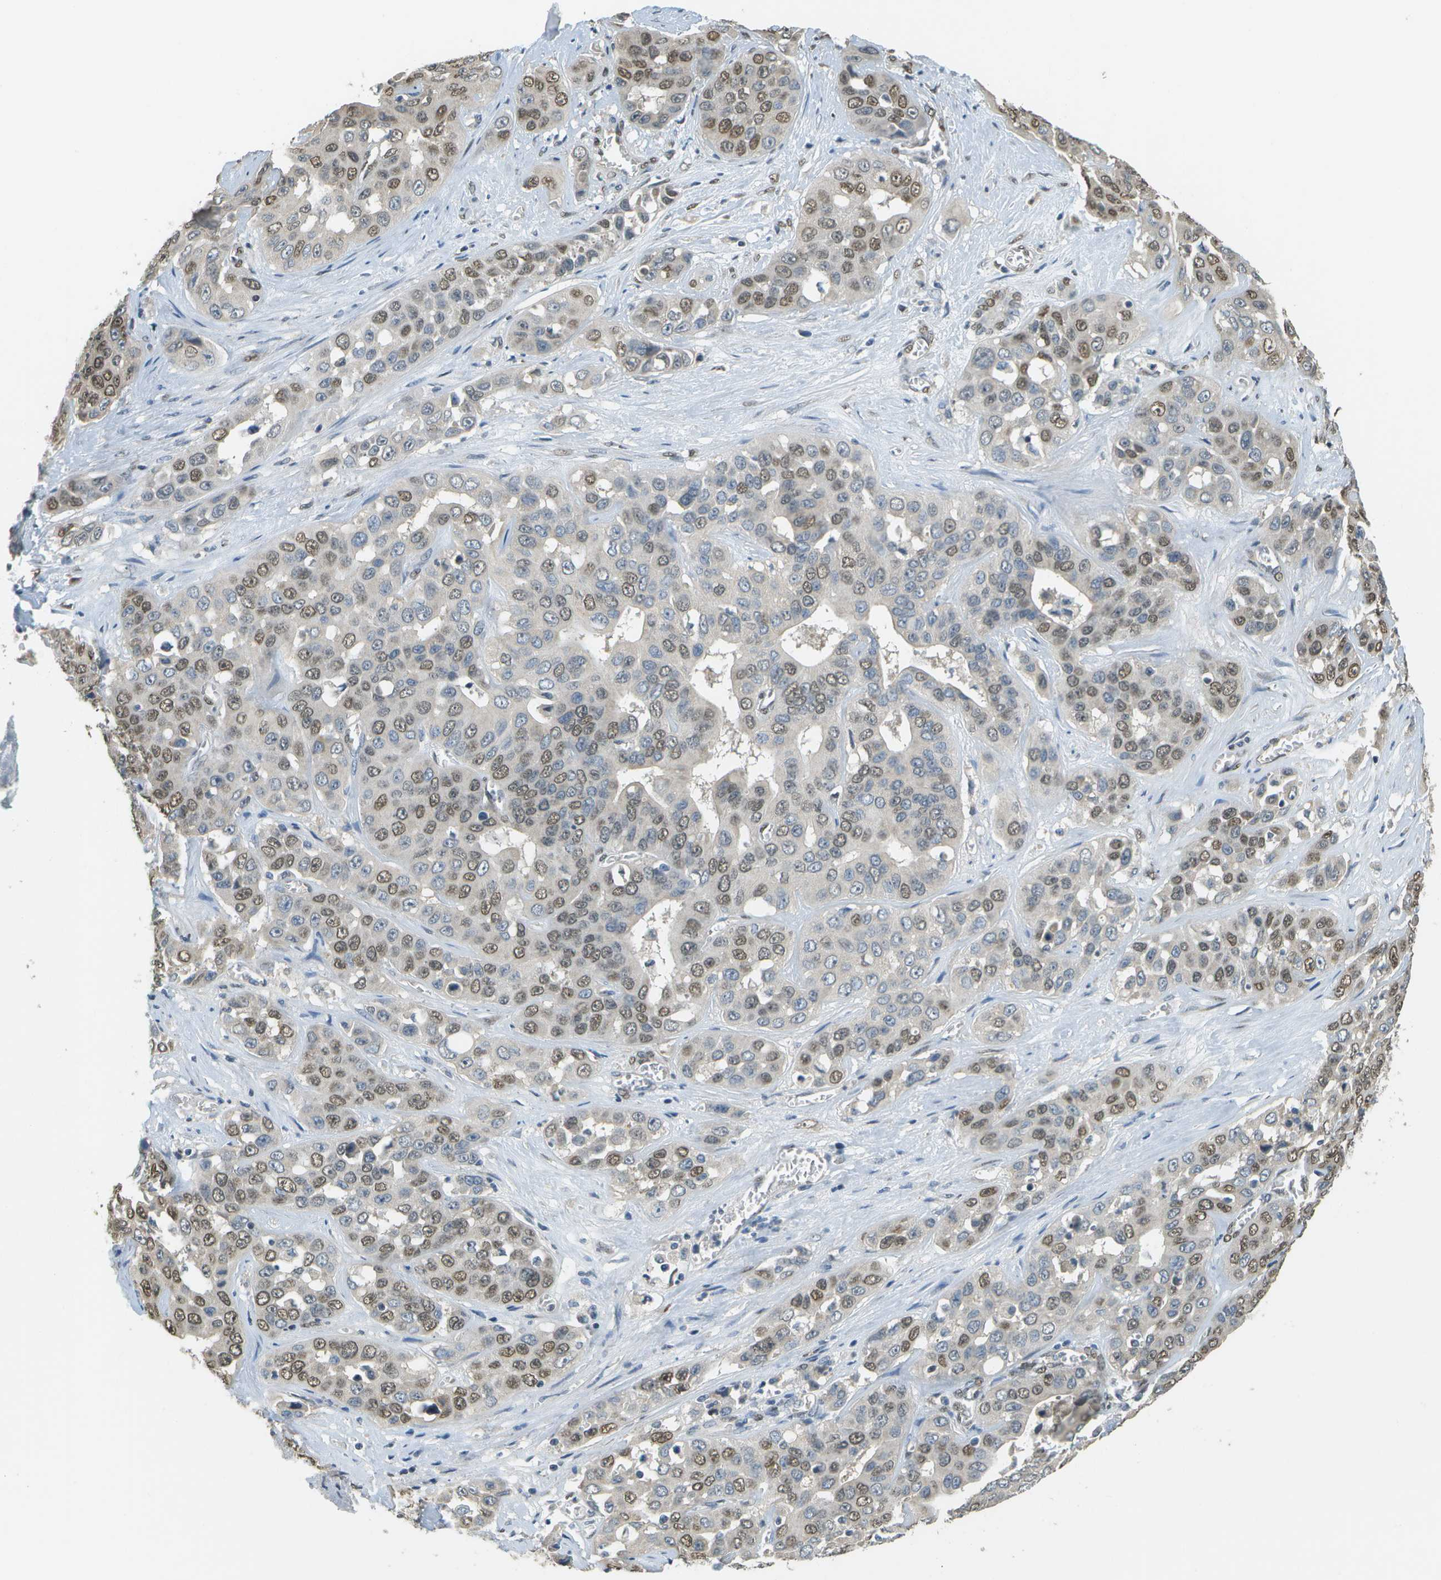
{"staining": {"intensity": "moderate", "quantity": ">75%", "location": "nuclear"}, "tissue": "liver cancer", "cell_type": "Tumor cells", "image_type": "cancer", "snomed": [{"axis": "morphology", "description": "Cholangiocarcinoma"}, {"axis": "topography", "description": "Liver"}], "caption": "Immunohistochemistry of liver cholangiocarcinoma displays medium levels of moderate nuclear positivity in about >75% of tumor cells.", "gene": "ABL2", "patient": {"sex": "female", "age": 52}}